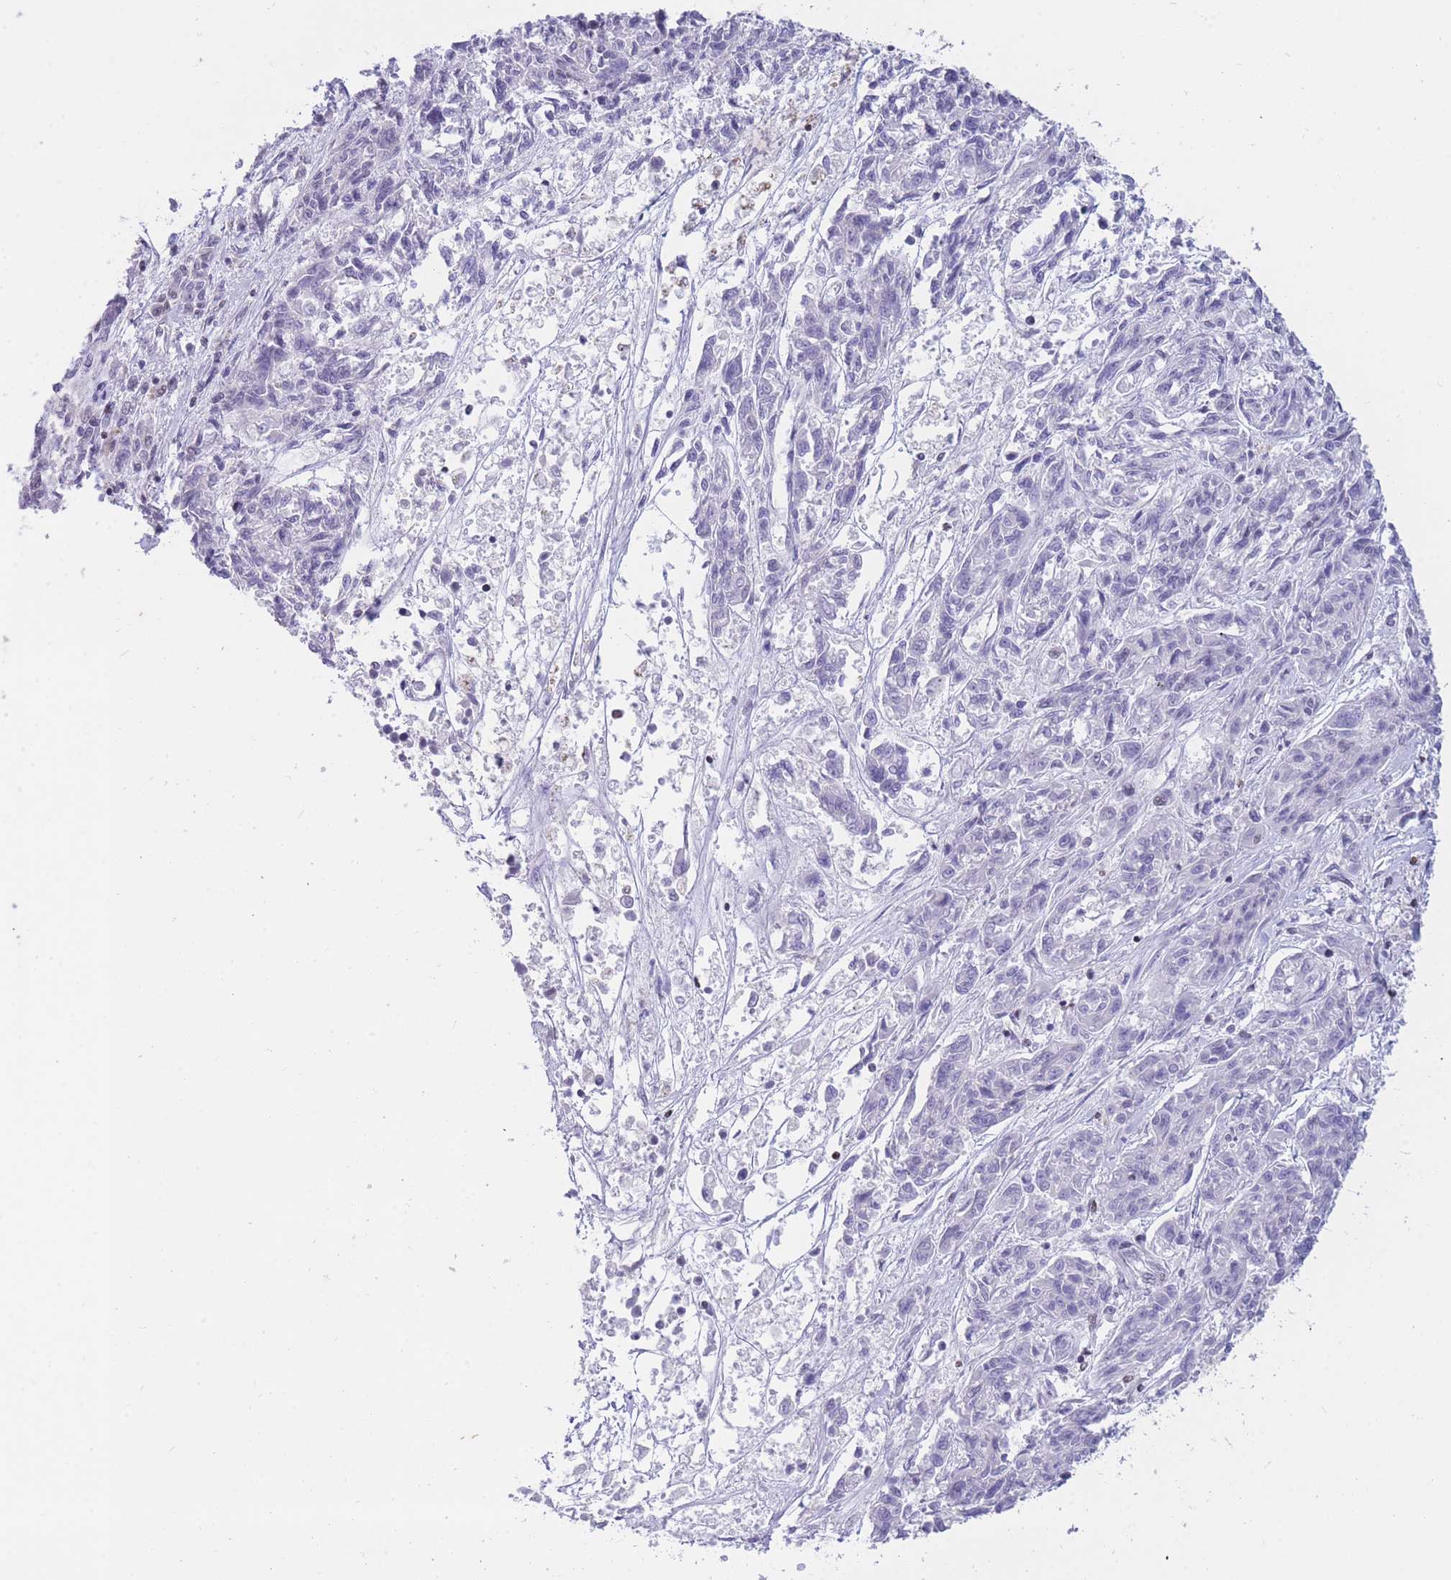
{"staining": {"intensity": "negative", "quantity": "none", "location": "none"}, "tissue": "melanoma", "cell_type": "Tumor cells", "image_type": "cancer", "snomed": [{"axis": "morphology", "description": "Malignant melanoma, NOS"}, {"axis": "topography", "description": "Skin"}], "caption": "Photomicrograph shows no protein expression in tumor cells of melanoma tissue.", "gene": "HMGN1", "patient": {"sex": "male", "age": 53}}